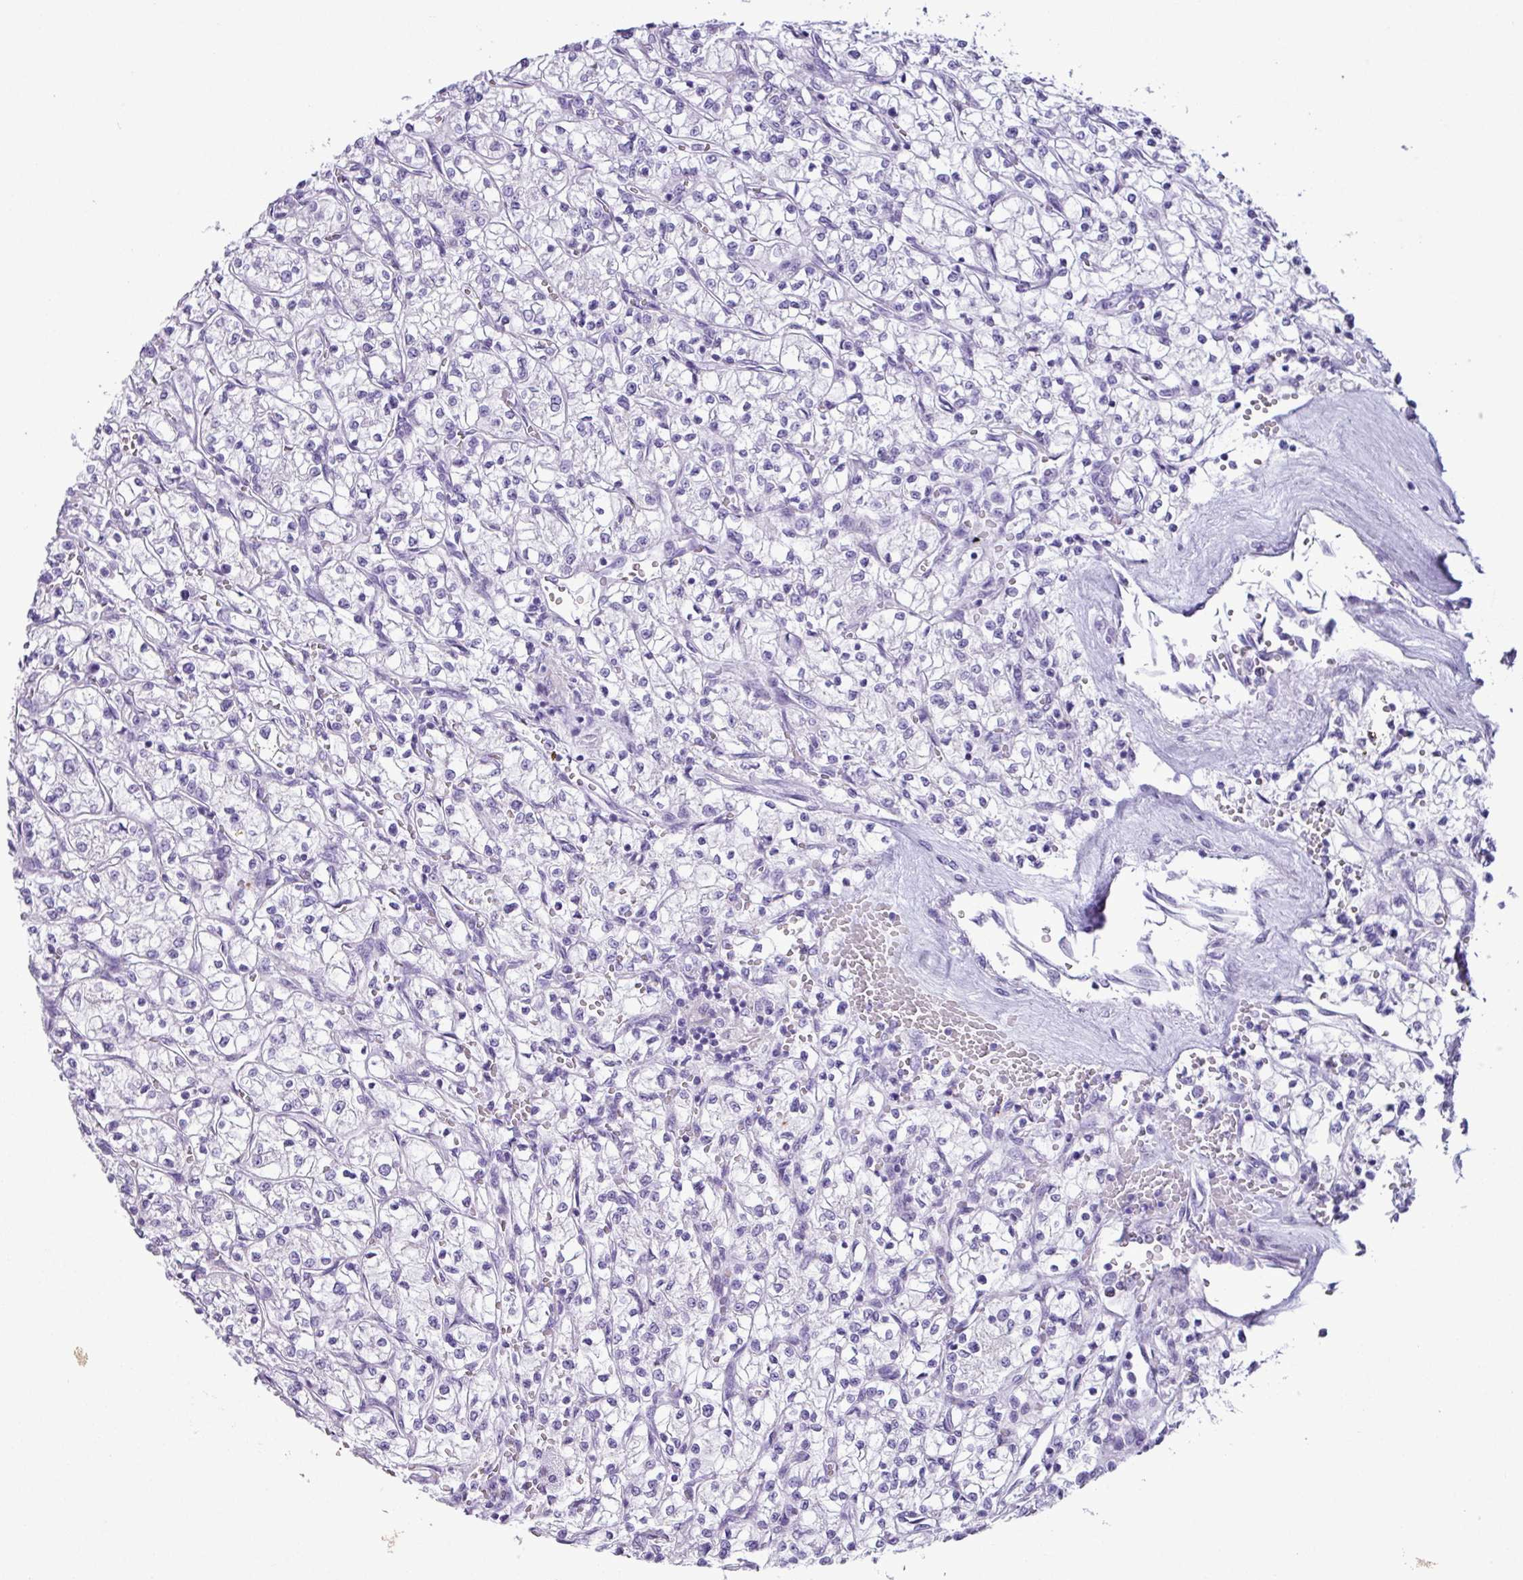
{"staining": {"intensity": "negative", "quantity": "none", "location": "none"}, "tissue": "renal cancer", "cell_type": "Tumor cells", "image_type": "cancer", "snomed": [{"axis": "morphology", "description": "Adenocarcinoma, NOS"}, {"axis": "topography", "description": "Kidney"}], "caption": "Tumor cells are negative for protein expression in human renal cancer (adenocarcinoma).", "gene": "AGO3", "patient": {"sex": "female", "age": 64}}